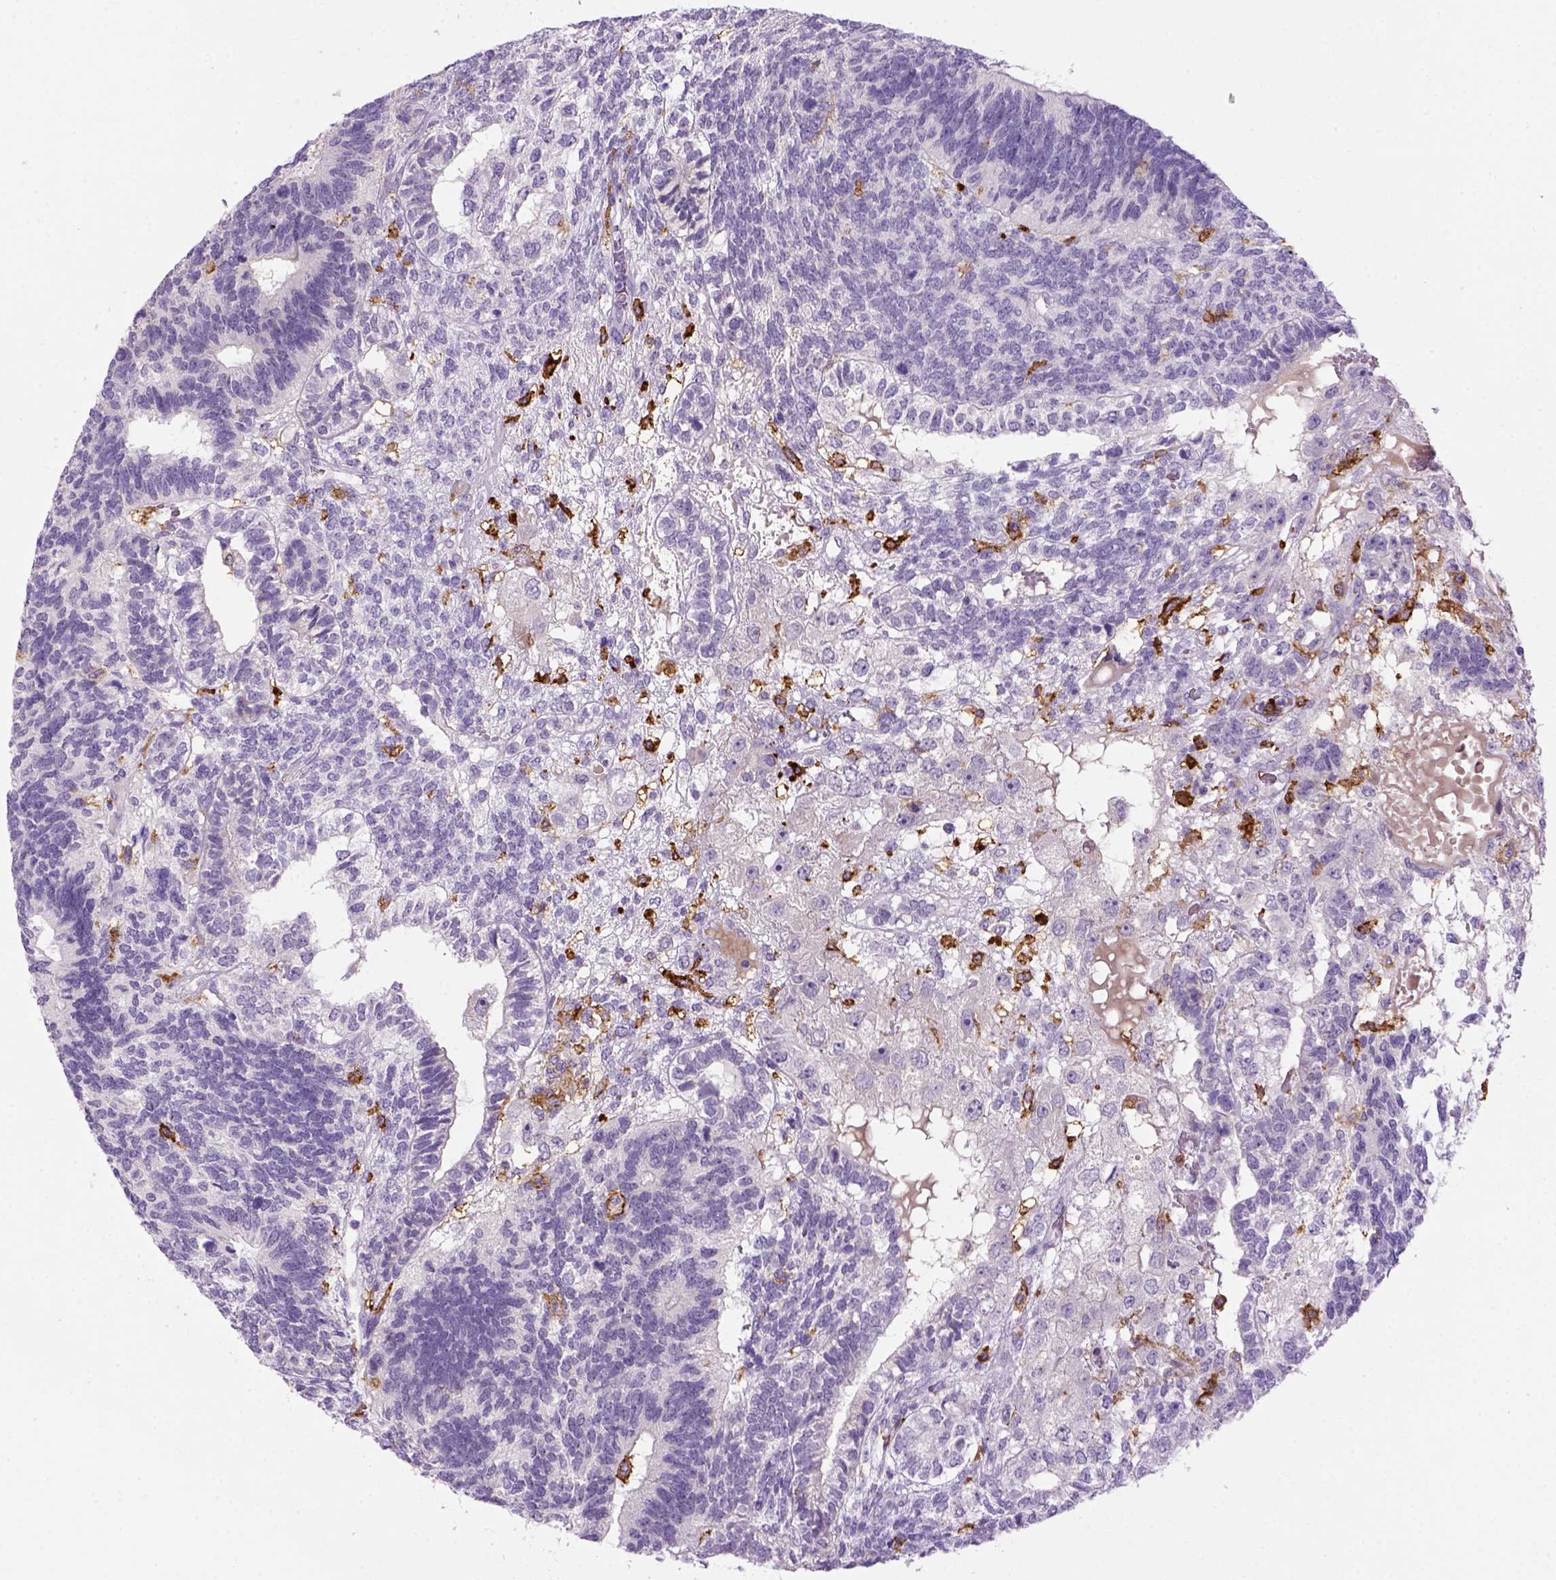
{"staining": {"intensity": "negative", "quantity": "none", "location": "none"}, "tissue": "testis cancer", "cell_type": "Tumor cells", "image_type": "cancer", "snomed": [{"axis": "morphology", "description": "Seminoma, NOS"}, {"axis": "morphology", "description": "Carcinoma, Embryonal, NOS"}, {"axis": "topography", "description": "Testis"}], "caption": "Tumor cells show no significant protein positivity in testis cancer (seminoma).", "gene": "CD14", "patient": {"sex": "male", "age": 41}}